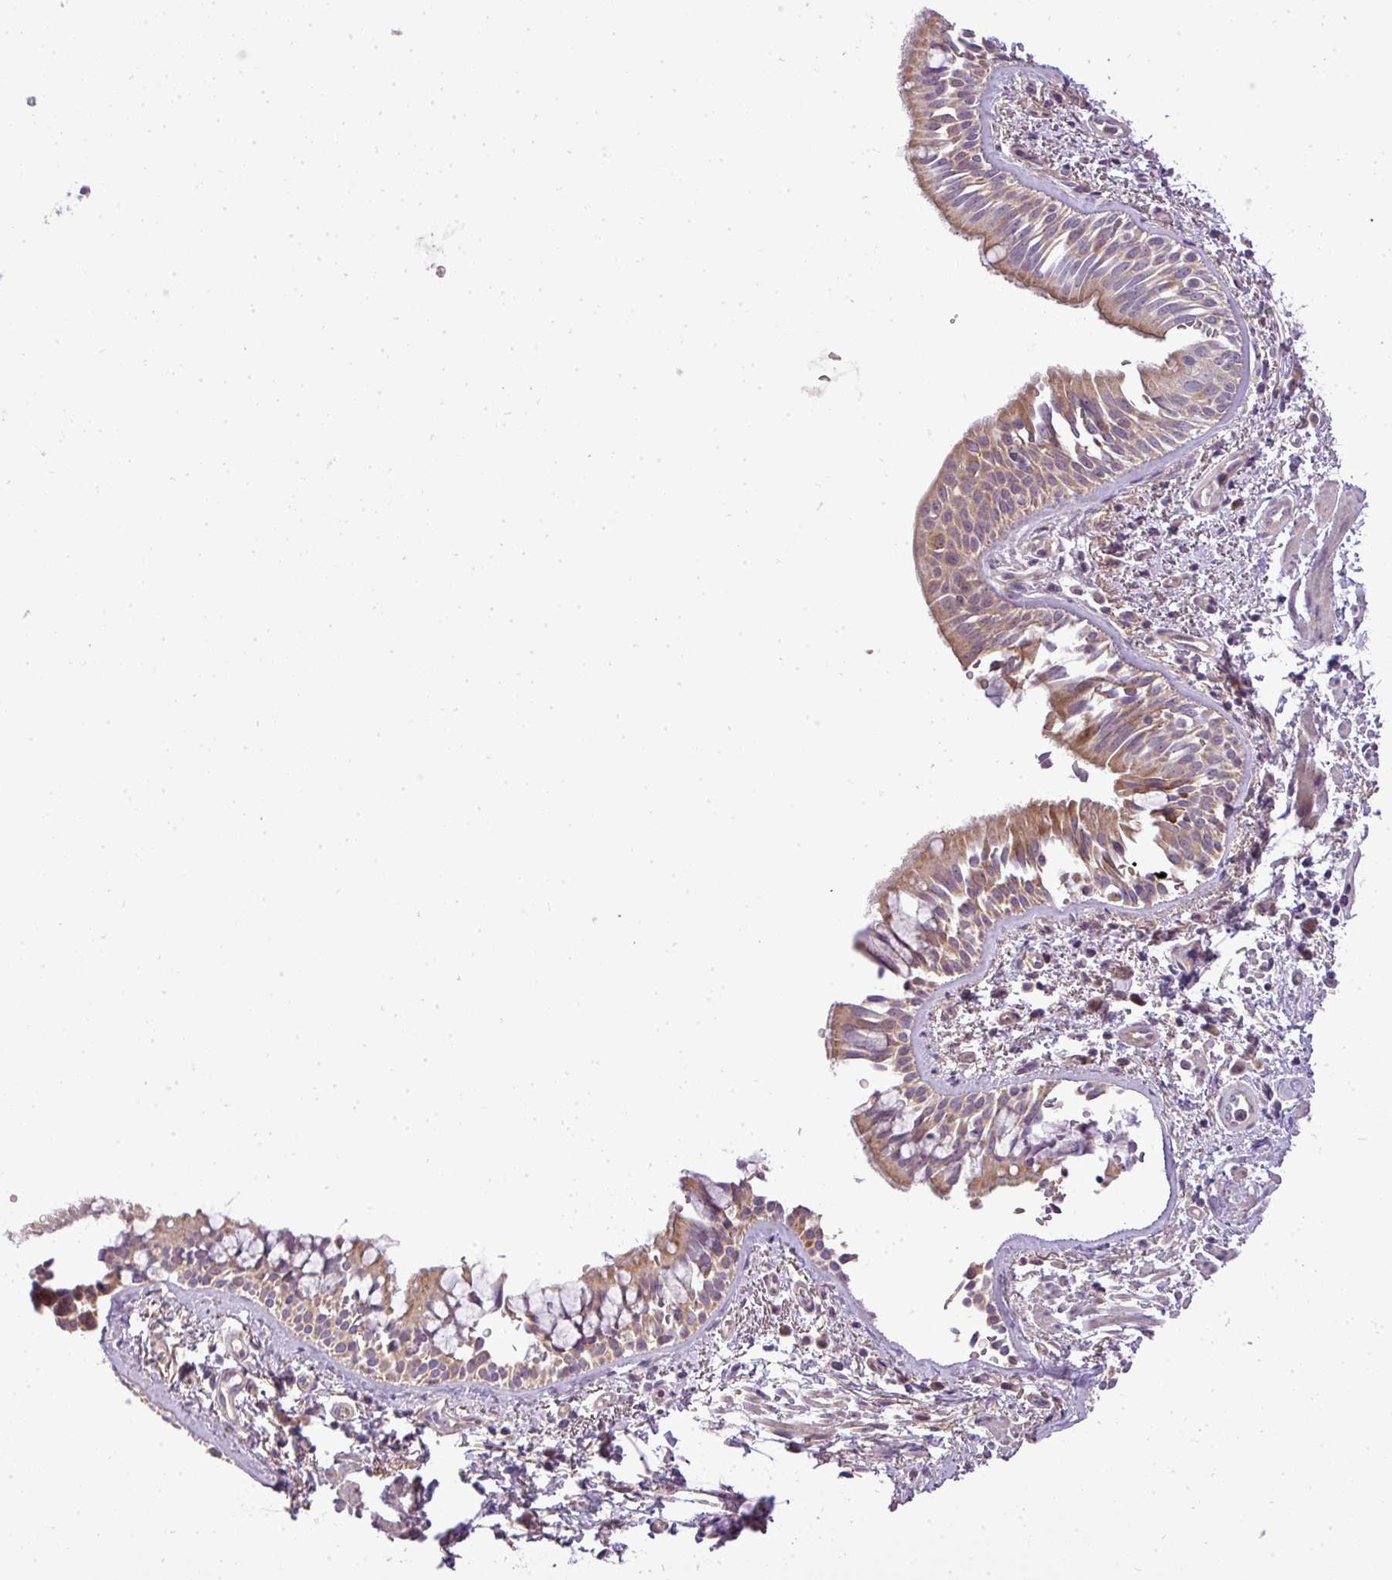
{"staining": {"intensity": "moderate", "quantity": ">75%", "location": "cytoplasmic/membranous"}, "tissue": "bronchus", "cell_type": "Respiratory epithelial cells", "image_type": "normal", "snomed": [{"axis": "morphology", "description": "Normal tissue, NOS"}, {"axis": "topography", "description": "Lymph node"}, {"axis": "topography", "description": "Cartilage tissue"}, {"axis": "topography", "description": "Bronchus"}], "caption": "Benign bronchus exhibits moderate cytoplasmic/membranous expression in about >75% of respiratory epithelial cells, visualized by immunohistochemistry. (IHC, brightfield microscopy, high magnification).", "gene": "ZDHHC1", "patient": {"sex": "female", "age": 70}}